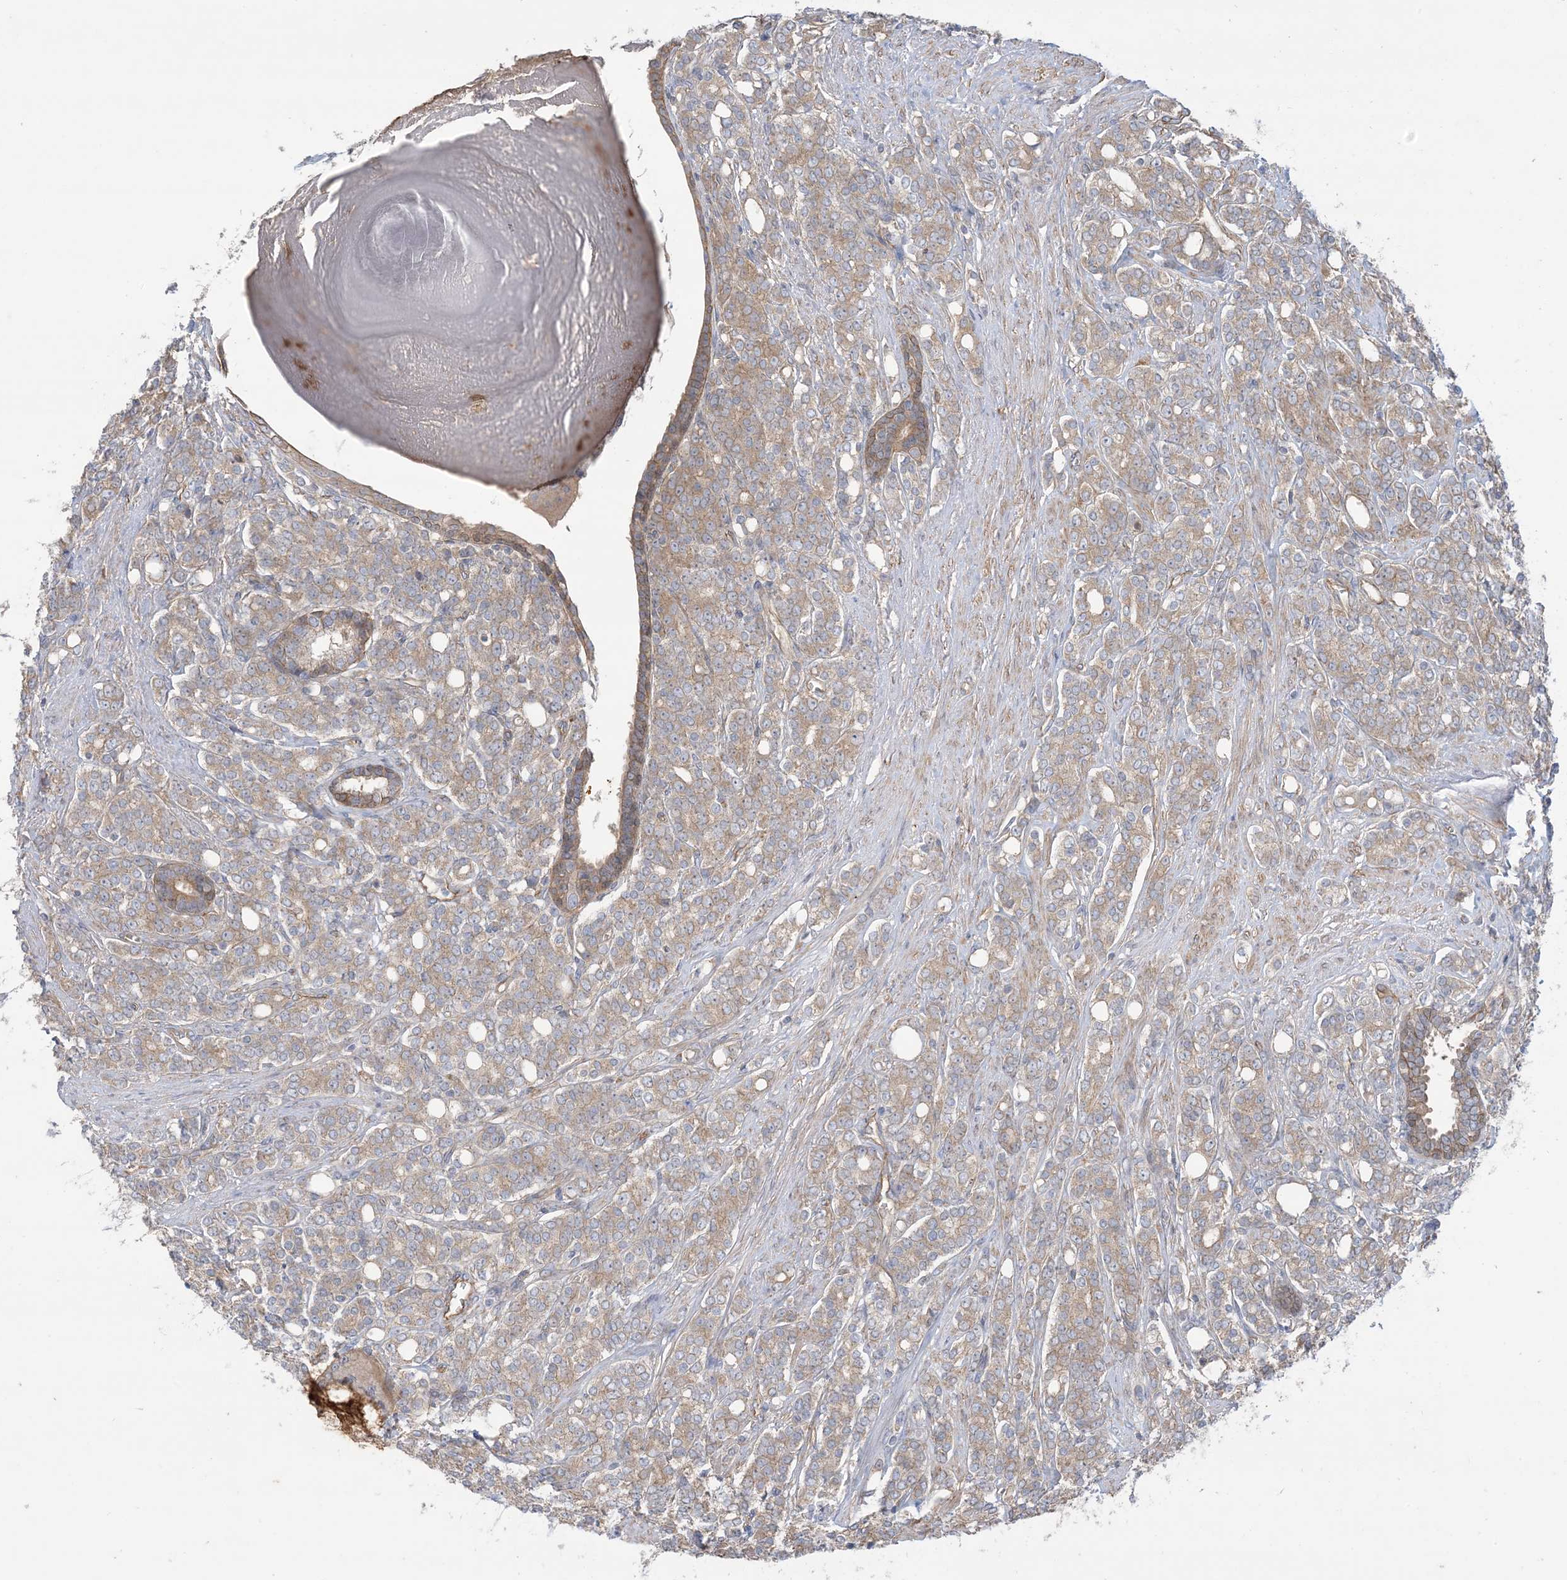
{"staining": {"intensity": "weak", "quantity": ">75%", "location": "cytoplasmic/membranous"}, "tissue": "prostate cancer", "cell_type": "Tumor cells", "image_type": "cancer", "snomed": [{"axis": "morphology", "description": "Adenocarcinoma, High grade"}, {"axis": "topography", "description": "Prostate"}], "caption": "A photomicrograph showing weak cytoplasmic/membranous positivity in approximately >75% of tumor cells in high-grade adenocarcinoma (prostate), as visualized by brown immunohistochemical staining.", "gene": "CCNY", "patient": {"sex": "male", "age": 62}}